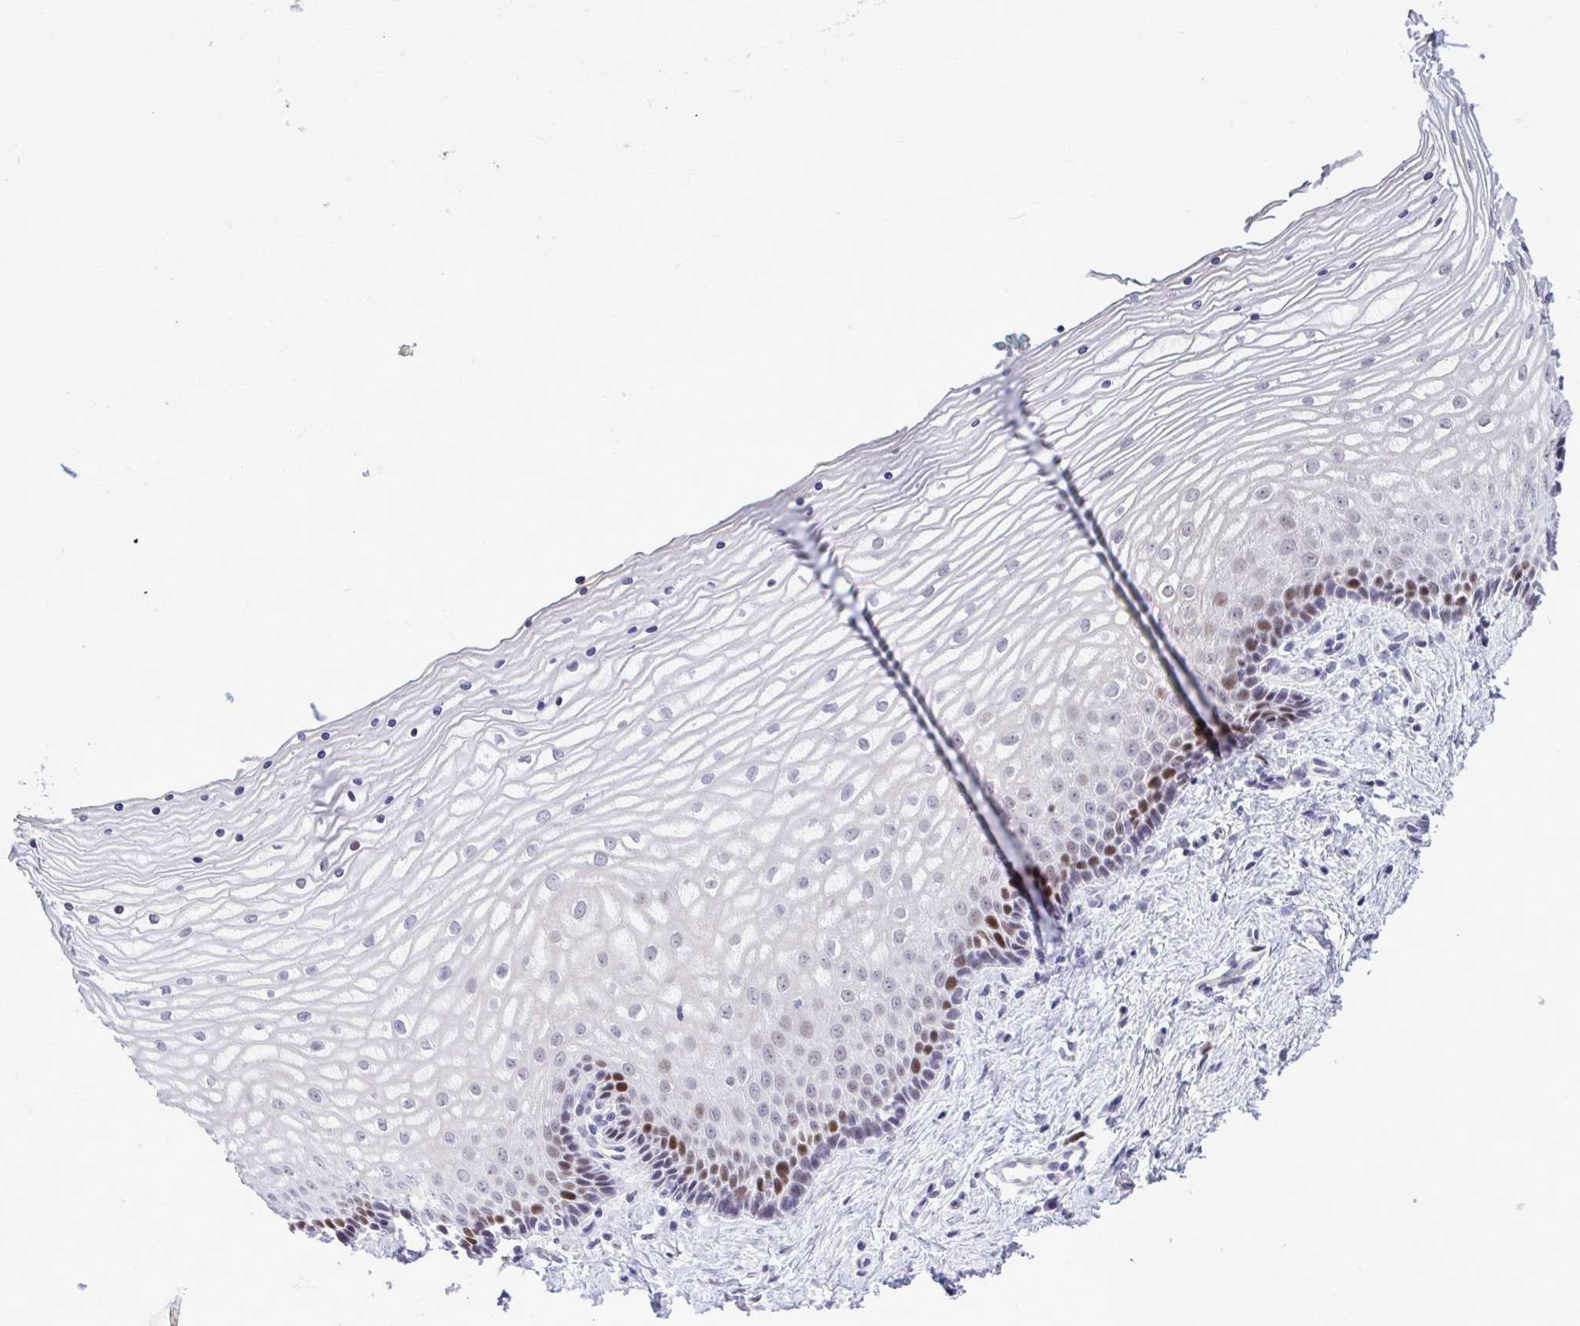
{"staining": {"intensity": "strong", "quantity": "25%-75%", "location": "nuclear"}, "tissue": "vagina", "cell_type": "Squamous epithelial cells", "image_type": "normal", "snomed": [{"axis": "morphology", "description": "Normal tissue, NOS"}, {"axis": "topography", "description": "Vagina"}], "caption": "Immunohistochemistry staining of benign vagina, which reveals high levels of strong nuclear expression in approximately 25%-75% of squamous epithelial cells indicating strong nuclear protein staining. The staining was performed using DAB (brown) for protein detection and nuclei were counterstained in hematoxylin (blue).", "gene": "C1QL2", "patient": {"sex": "female", "age": 45}}